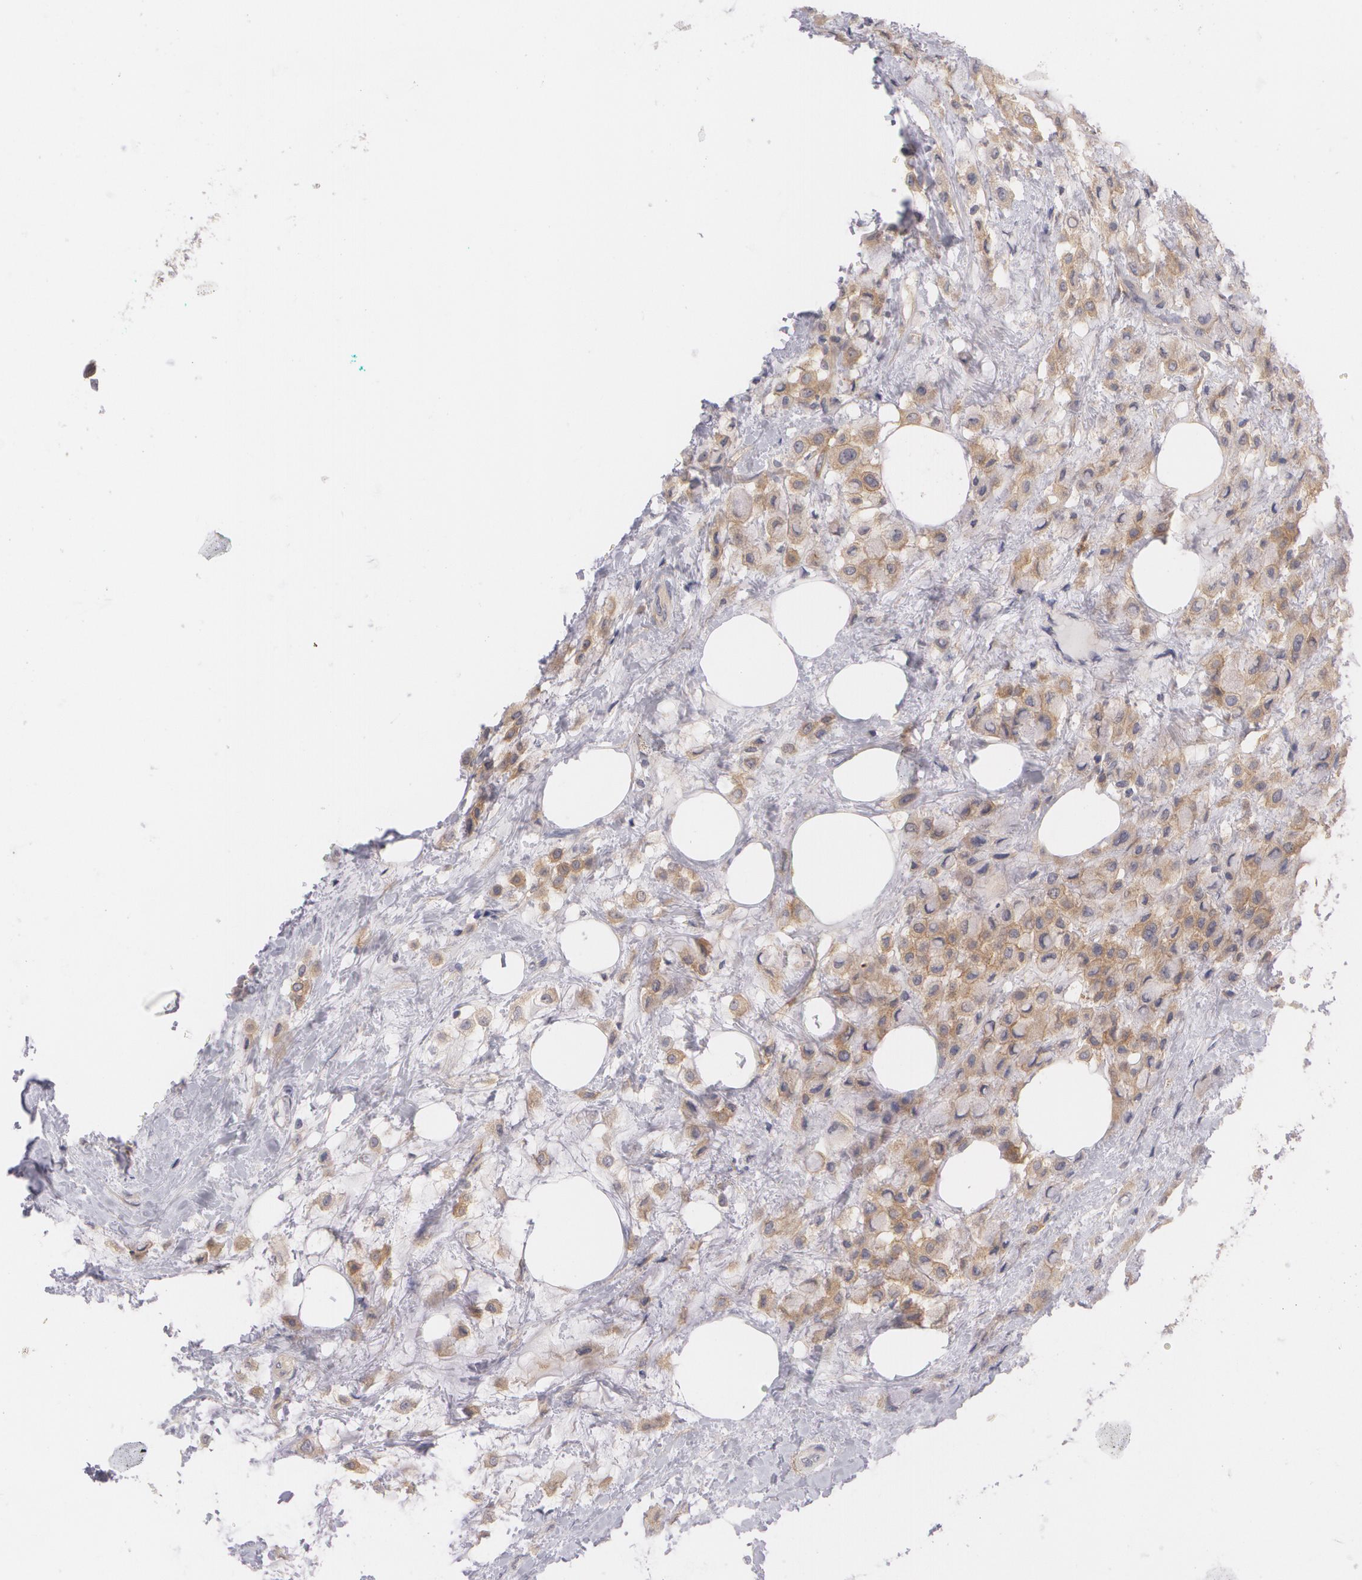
{"staining": {"intensity": "moderate", "quantity": ">75%", "location": "cytoplasmic/membranous"}, "tissue": "breast cancer", "cell_type": "Tumor cells", "image_type": "cancer", "snomed": [{"axis": "morphology", "description": "Lobular carcinoma"}, {"axis": "topography", "description": "Breast"}], "caption": "Immunohistochemical staining of breast cancer (lobular carcinoma) exhibits medium levels of moderate cytoplasmic/membranous protein positivity in about >75% of tumor cells.", "gene": "CASK", "patient": {"sex": "female", "age": 85}}